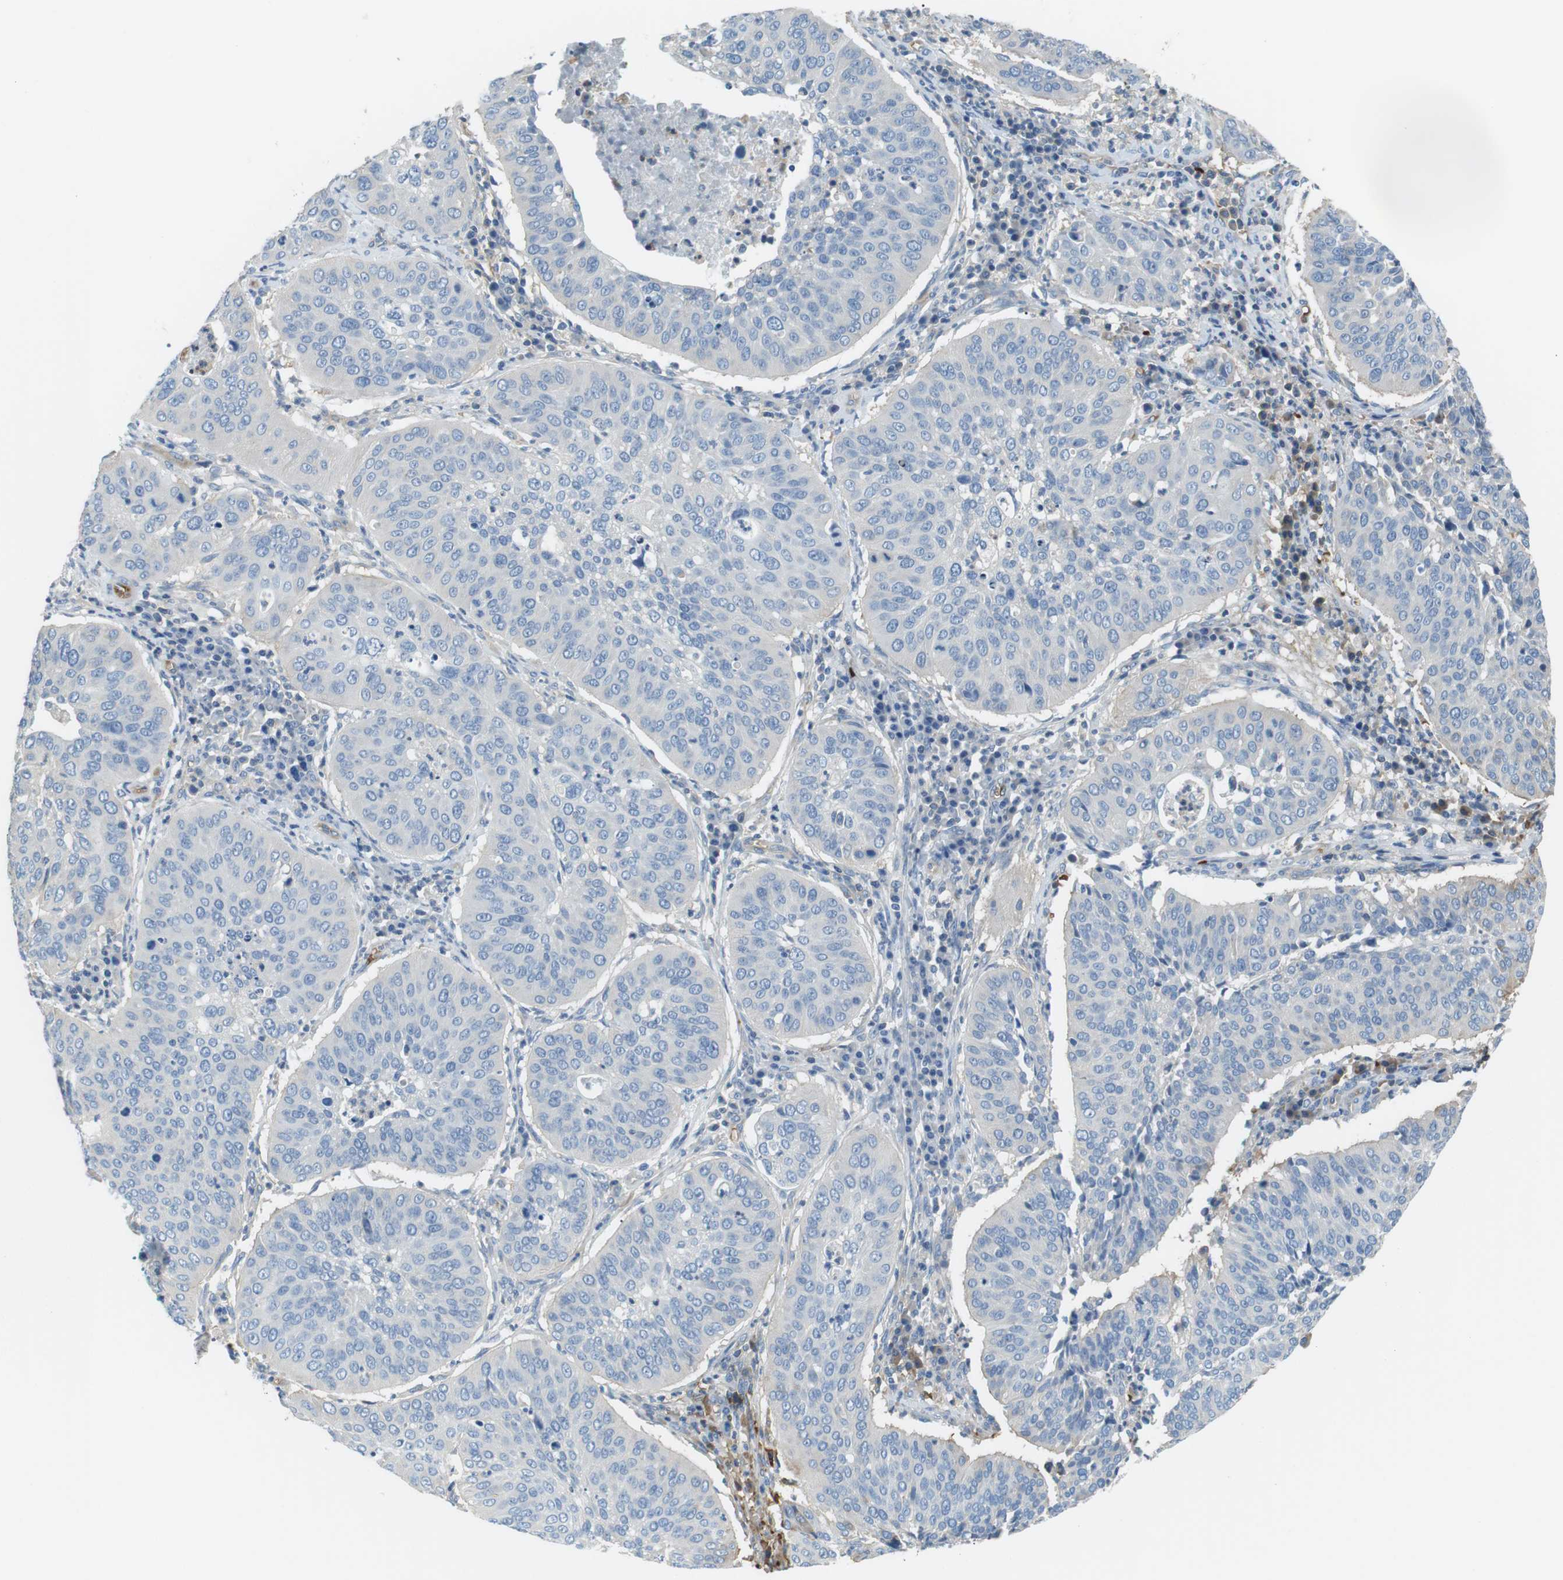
{"staining": {"intensity": "negative", "quantity": "none", "location": "none"}, "tissue": "cervical cancer", "cell_type": "Tumor cells", "image_type": "cancer", "snomed": [{"axis": "morphology", "description": "Normal tissue, NOS"}, {"axis": "morphology", "description": "Squamous cell carcinoma, NOS"}, {"axis": "topography", "description": "Cervix"}], "caption": "A micrograph of cervical cancer (squamous cell carcinoma) stained for a protein reveals no brown staining in tumor cells.", "gene": "ADCY10", "patient": {"sex": "female", "age": 39}}